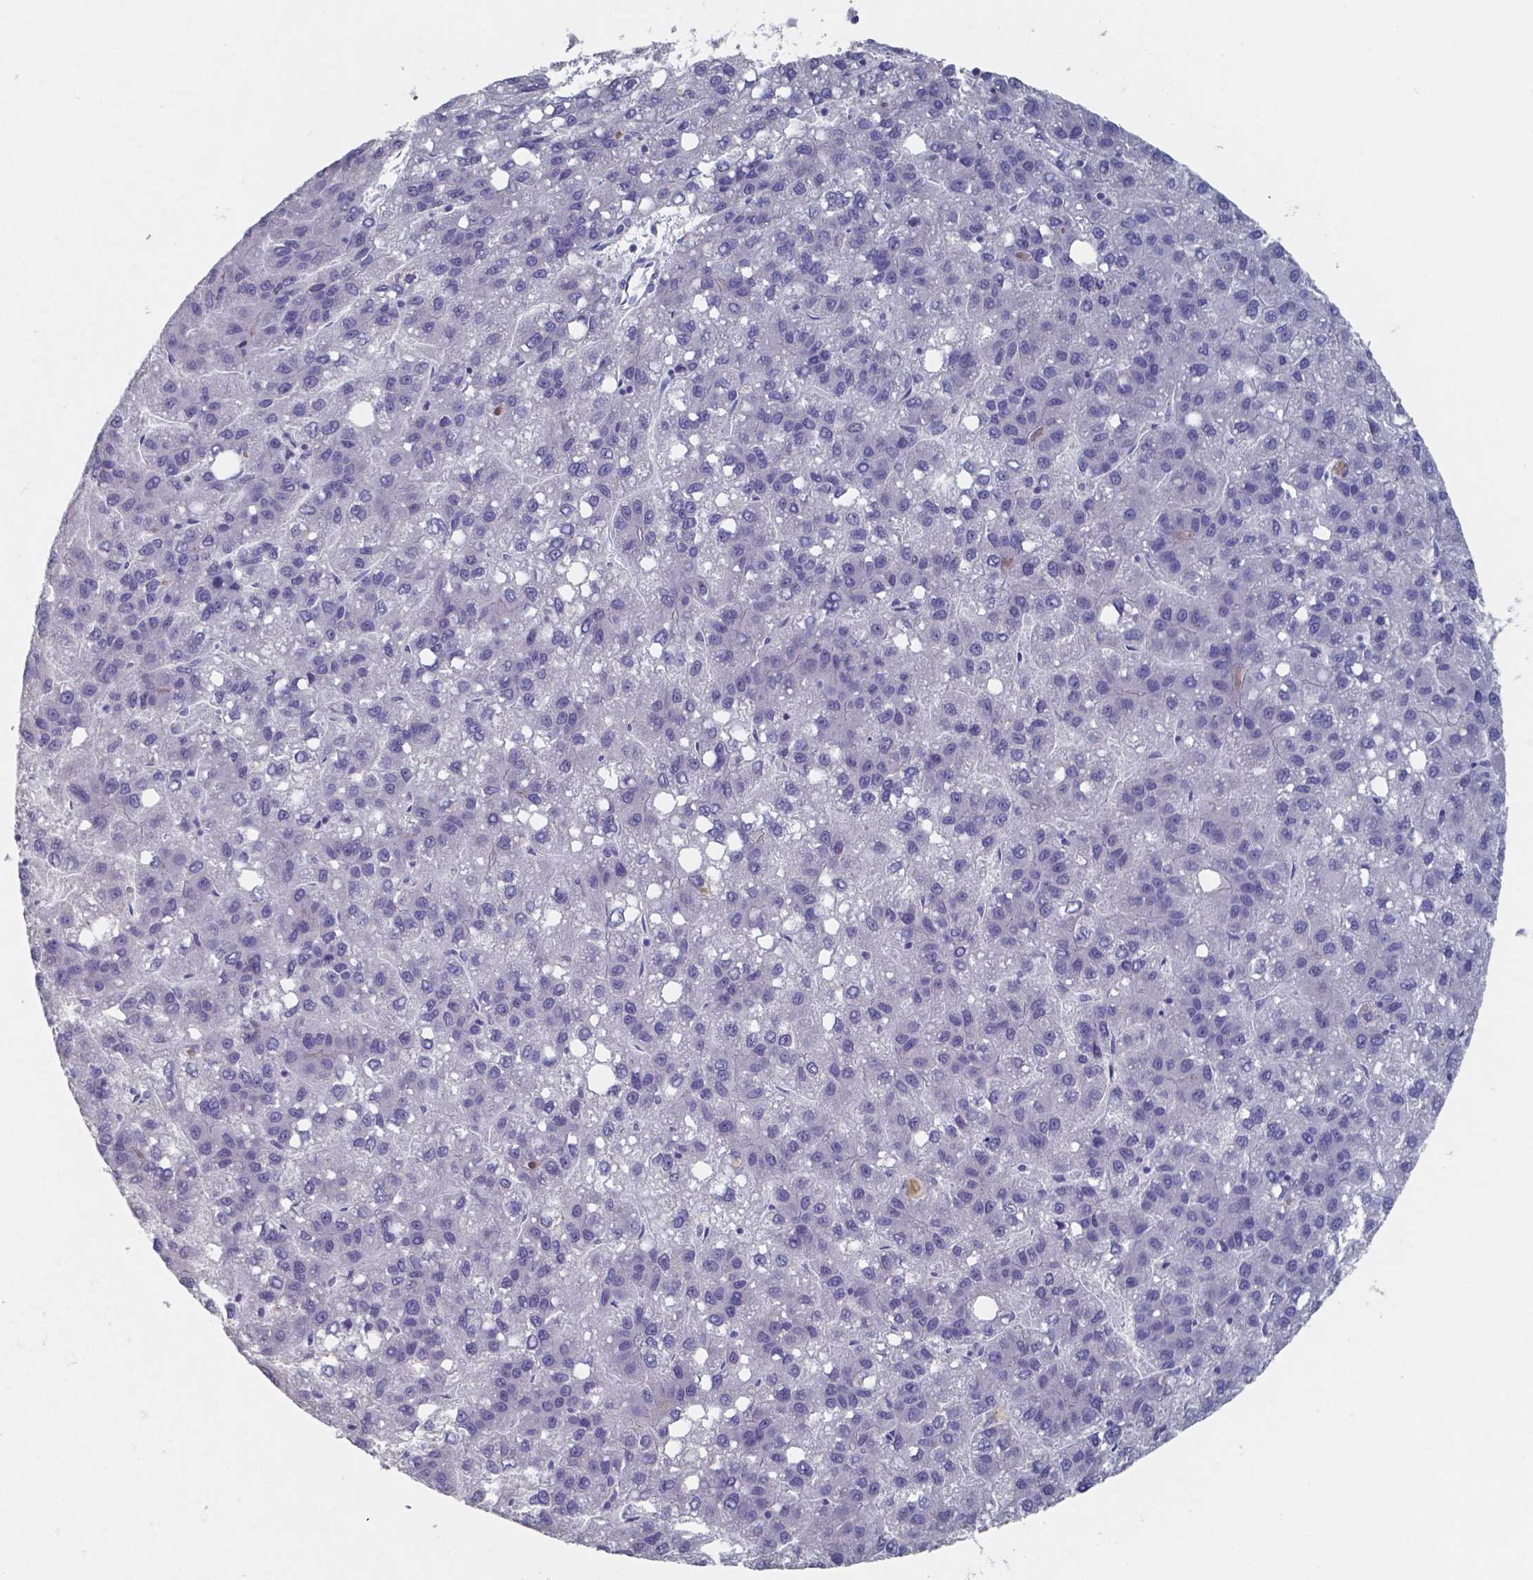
{"staining": {"intensity": "negative", "quantity": "none", "location": "none"}, "tissue": "liver cancer", "cell_type": "Tumor cells", "image_type": "cancer", "snomed": [{"axis": "morphology", "description": "Carcinoma, Hepatocellular, NOS"}, {"axis": "topography", "description": "Liver"}], "caption": "High power microscopy photomicrograph of an immunohistochemistry histopathology image of liver cancer, revealing no significant positivity in tumor cells.", "gene": "PLA2R1", "patient": {"sex": "female", "age": 82}}